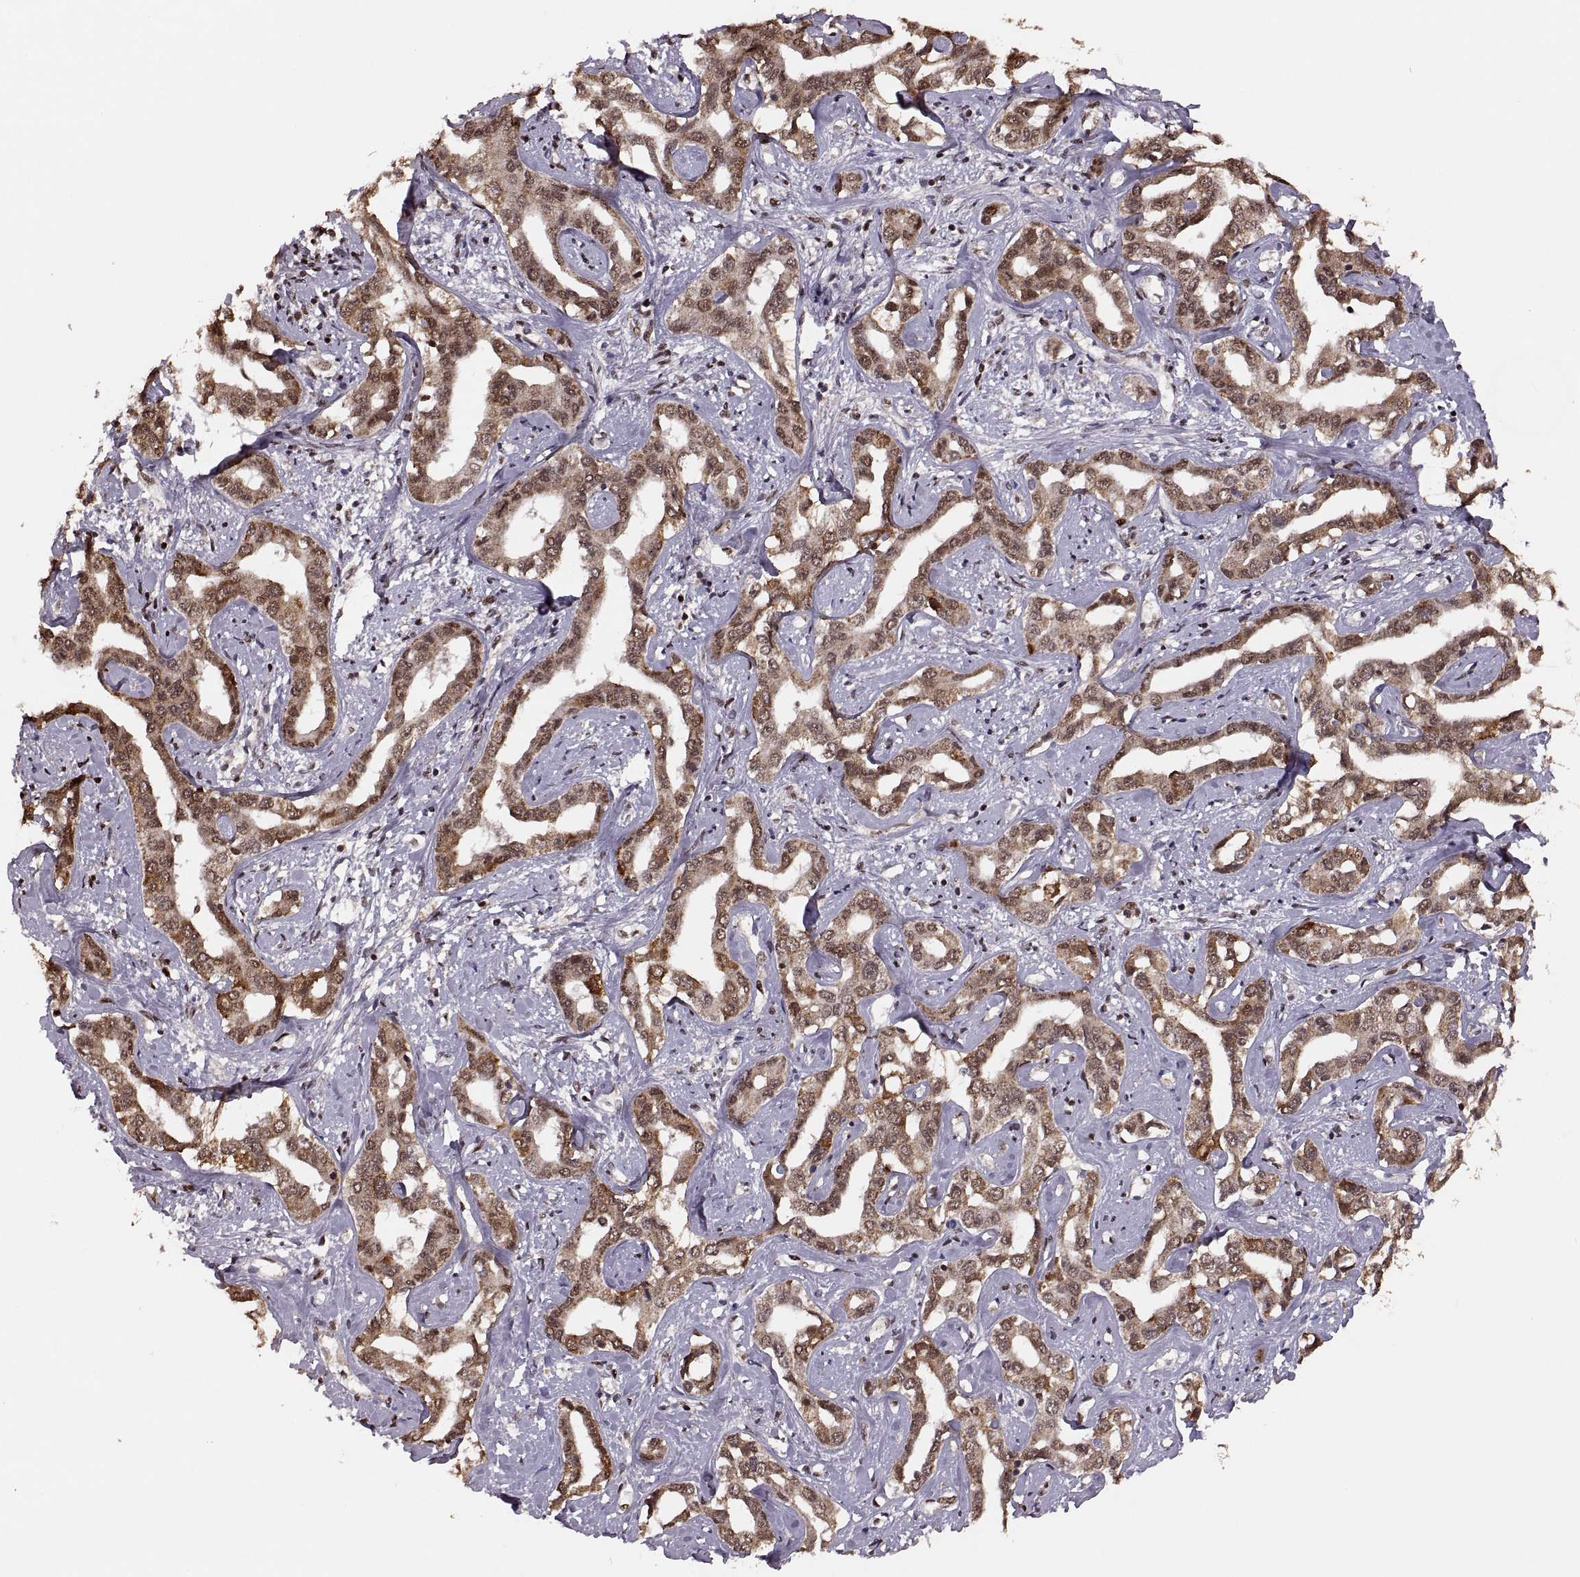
{"staining": {"intensity": "weak", "quantity": ">75%", "location": "cytoplasmic/membranous"}, "tissue": "liver cancer", "cell_type": "Tumor cells", "image_type": "cancer", "snomed": [{"axis": "morphology", "description": "Cholangiocarcinoma"}, {"axis": "topography", "description": "Liver"}], "caption": "Protein analysis of liver cancer tissue demonstrates weak cytoplasmic/membranous positivity in about >75% of tumor cells.", "gene": "RFT1", "patient": {"sex": "male", "age": 59}}